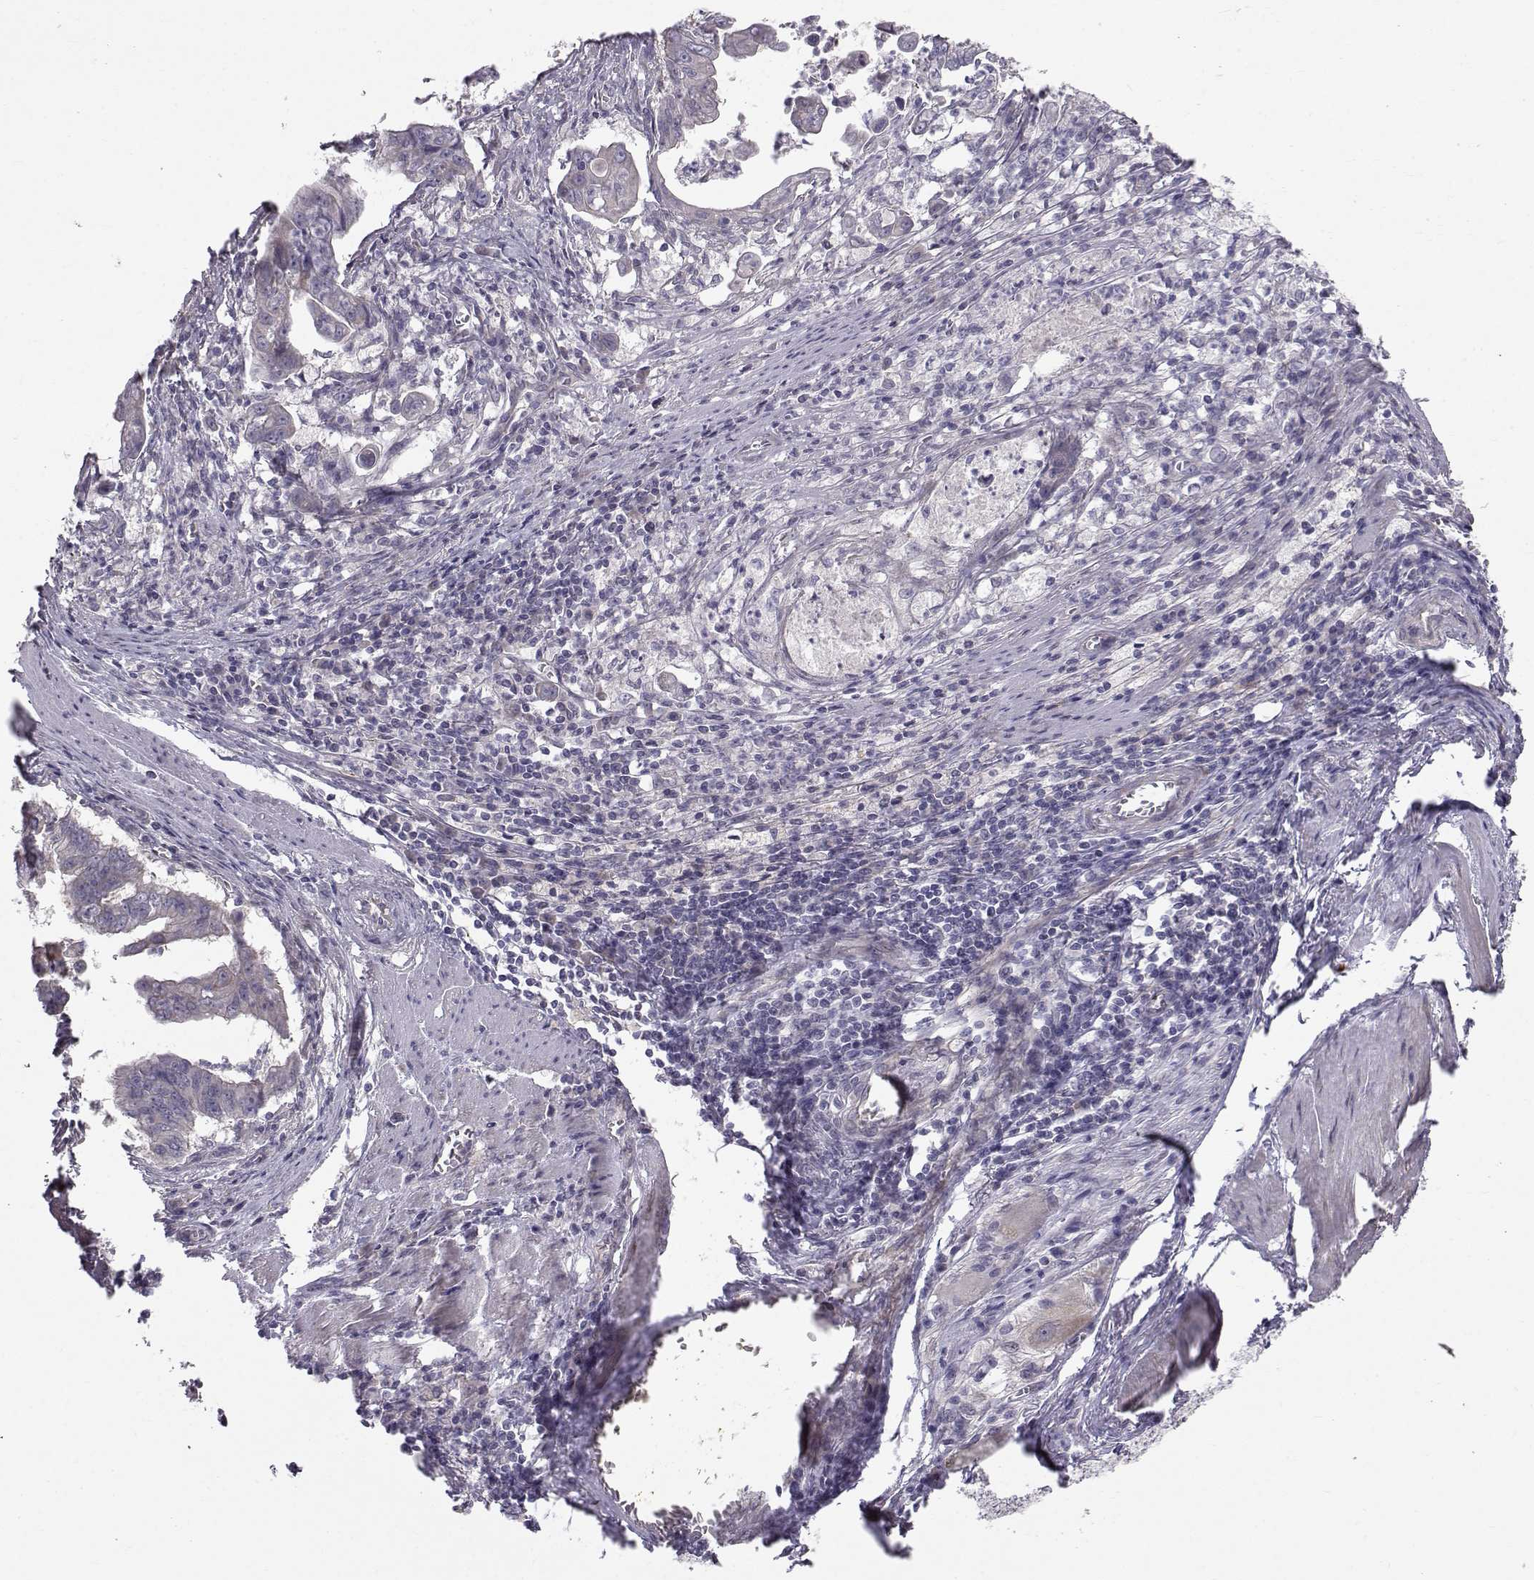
{"staining": {"intensity": "negative", "quantity": "none", "location": "none"}, "tissue": "stomach cancer", "cell_type": "Tumor cells", "image_type": "cancer", "snomed": [{"axis": "morphology", "description": "Adenocarcinoma, NOS"}, {"axis": "topography", "description": "Stomach, upper"}], "caption": "This is an immunohistochemistry micrograph of human stomach cancer (adenocarcinoma). There is no positivity in tumor cells.", "gene": "PEX5L", "patient": {"sex": "male", "age": 80}}